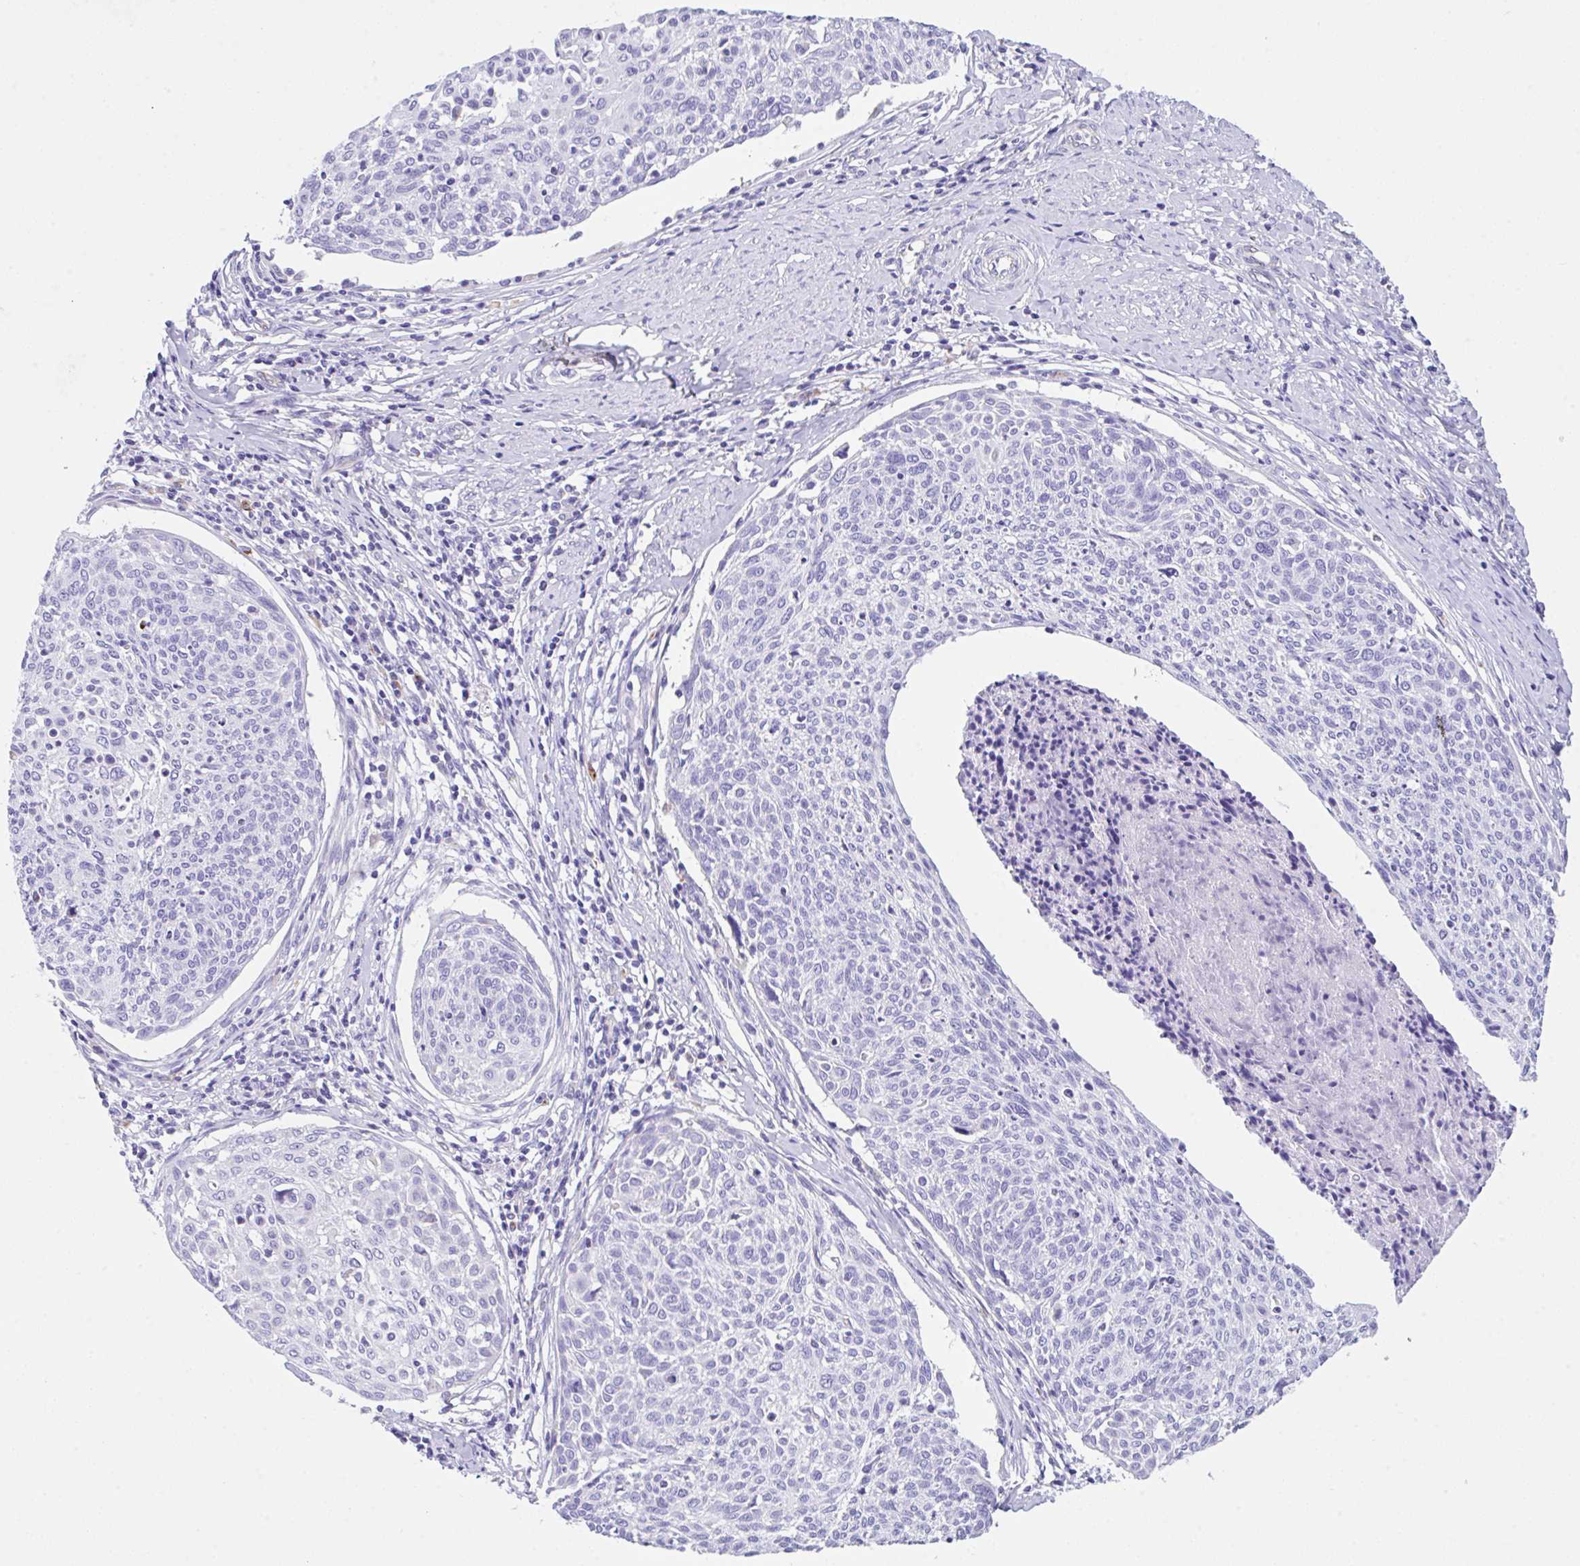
{"staining": {"intensity": "negative", "quantity": "none", "location": "none"}, "tissue": "cervical cancer", "cell_type": "Tumor cells", "image_type": "cancer", "snomed": [{"axis": "morphology", "description": "Squamous cell carcinoma, NOS"}, {"axis": "topography", "description": "Cervix"}], "caption": "This photomicrograph is of cervical cancer stained with immunohistochemistry (IHC) to label a protein in brown with the nuclei are counter-stained blue. There is no positivity in tumor cells.", "gene": "NDUFAF8", "patient": {"sex": "female", "age": 49}}